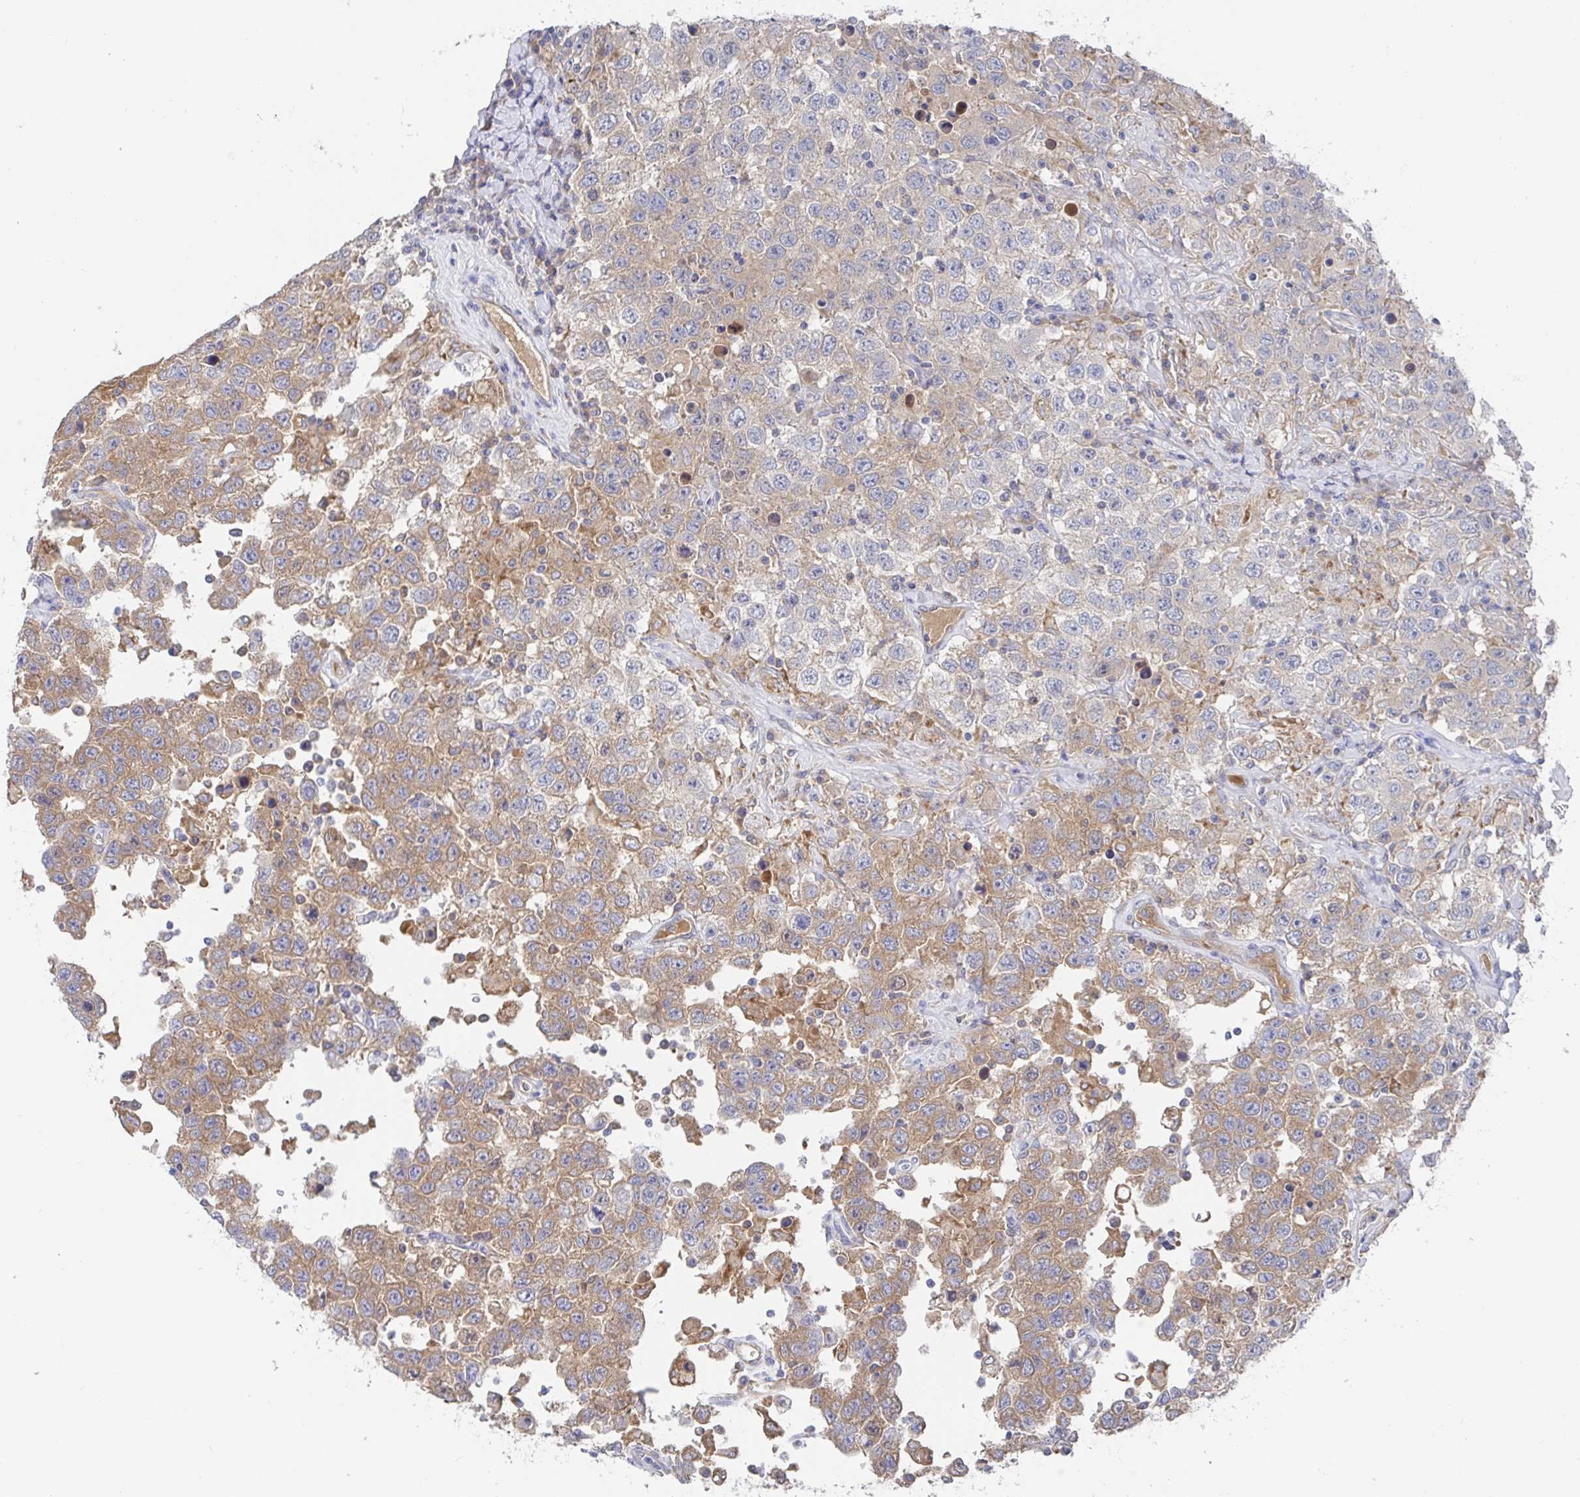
{"staining": {"intensity": "moderate", "quantity": ">75%", "location": "cytoplasmic/membranous"}, "tissue": "testis cancer", "cell_type": "Tumor cells", "image_type": "cancer", "snomed": [{"axis": "morphology", "description": "Seminoma, NOS"}, {"axis": "topography", "description": "Testis"}], "caption": "Seminoma (testis) stained with a protein marker shows moderate staining in tumor cells.", "gene": "GPR148", "patient": {"sex": "male", "age": 41}}